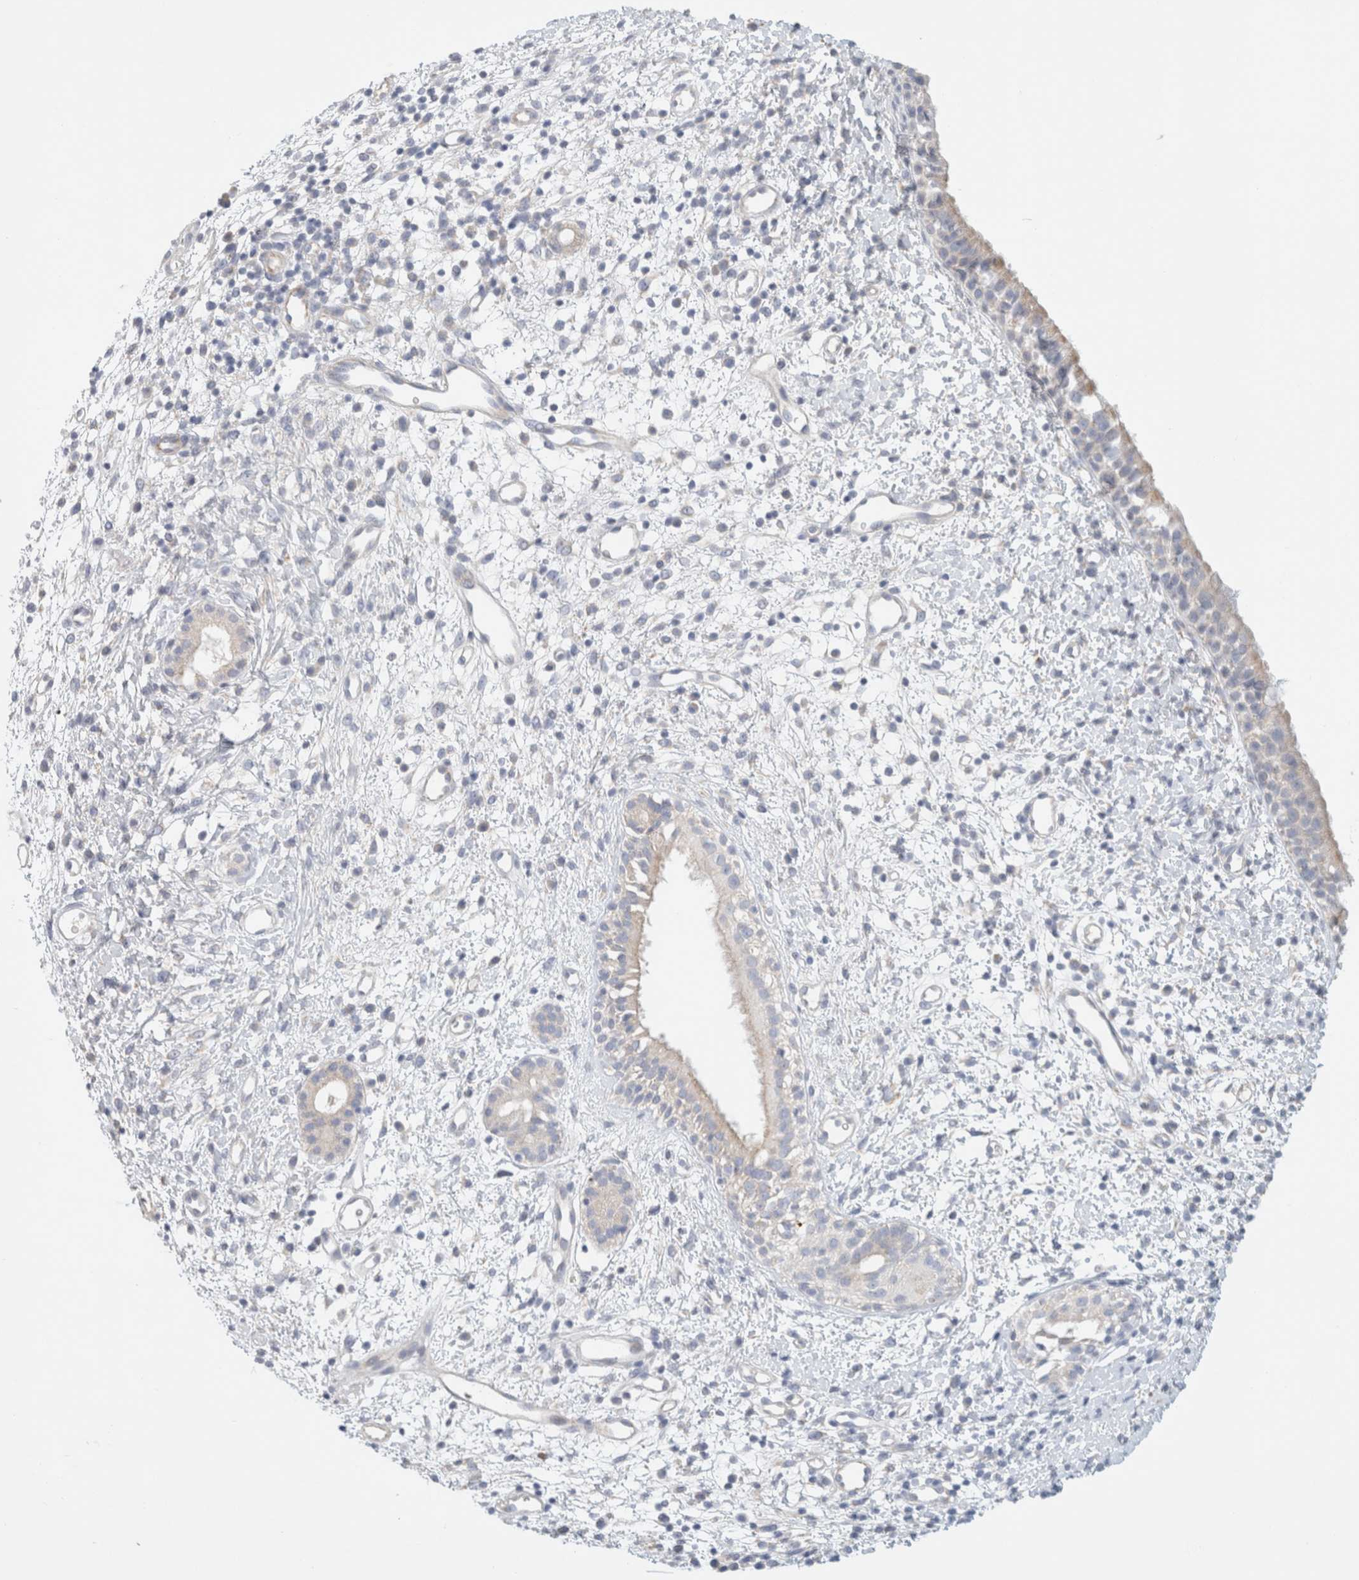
{"staining": {"intensity": "weak", "quantity": "<25%", "location": "cytoplasmic/membranous"}, "tissue": "nasopharynx", "cell_type": "Respiratory epithelial cells", "image_type": "normal", "snomed": [{"axis": "morphology", "description": "Normal tissue, NOS"}, {"axis": "topography", "description": "Nasopharynx"}], "caption": "This histopathology image is of benign nasopharynx stained with IHC to label a protein in brown with the nuclei are counter-stained blue. There is no staining in respiratory epithelial cells.", "gene": "HEXD", "patient": {"sex": "male", "age": 22}}